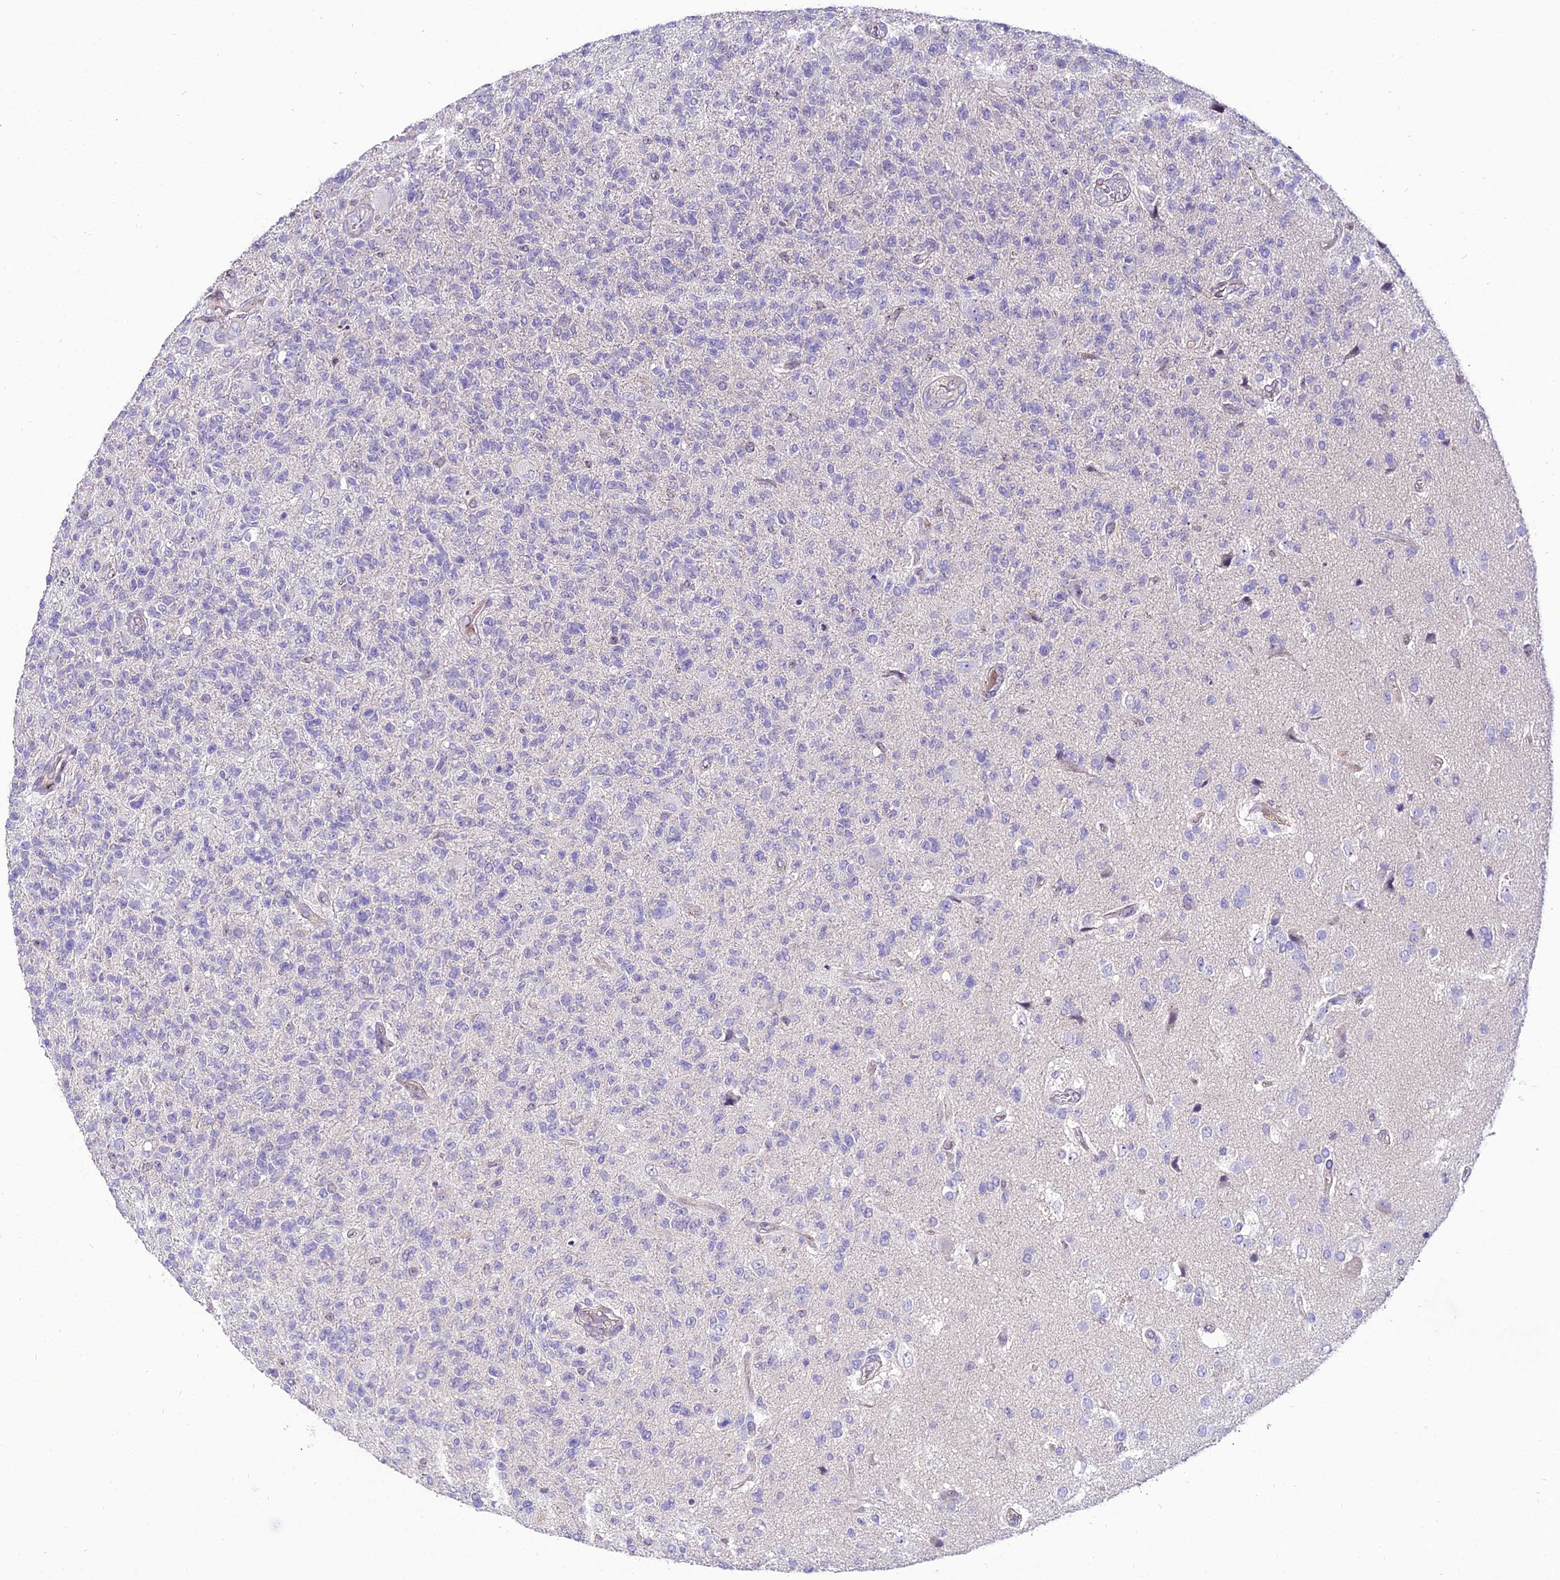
{"staining": {"intensity": "negative", "quantity": "none", "location": "none"}, "tissue": "glioma", "cell_type": "Tumor cells", "image_type": "cancer", "snomed": [{"axis": "morphology", "description": "Glioma, malignant, High grade"}, {"axis": "topography", "description": "Brain"}], "caption": "A histopathology image of human high-grade glioma (malignant) is negative for staining in tumor cells.", "gene": "SHQ1", "patient": {"sex": "male", "age": 56}}